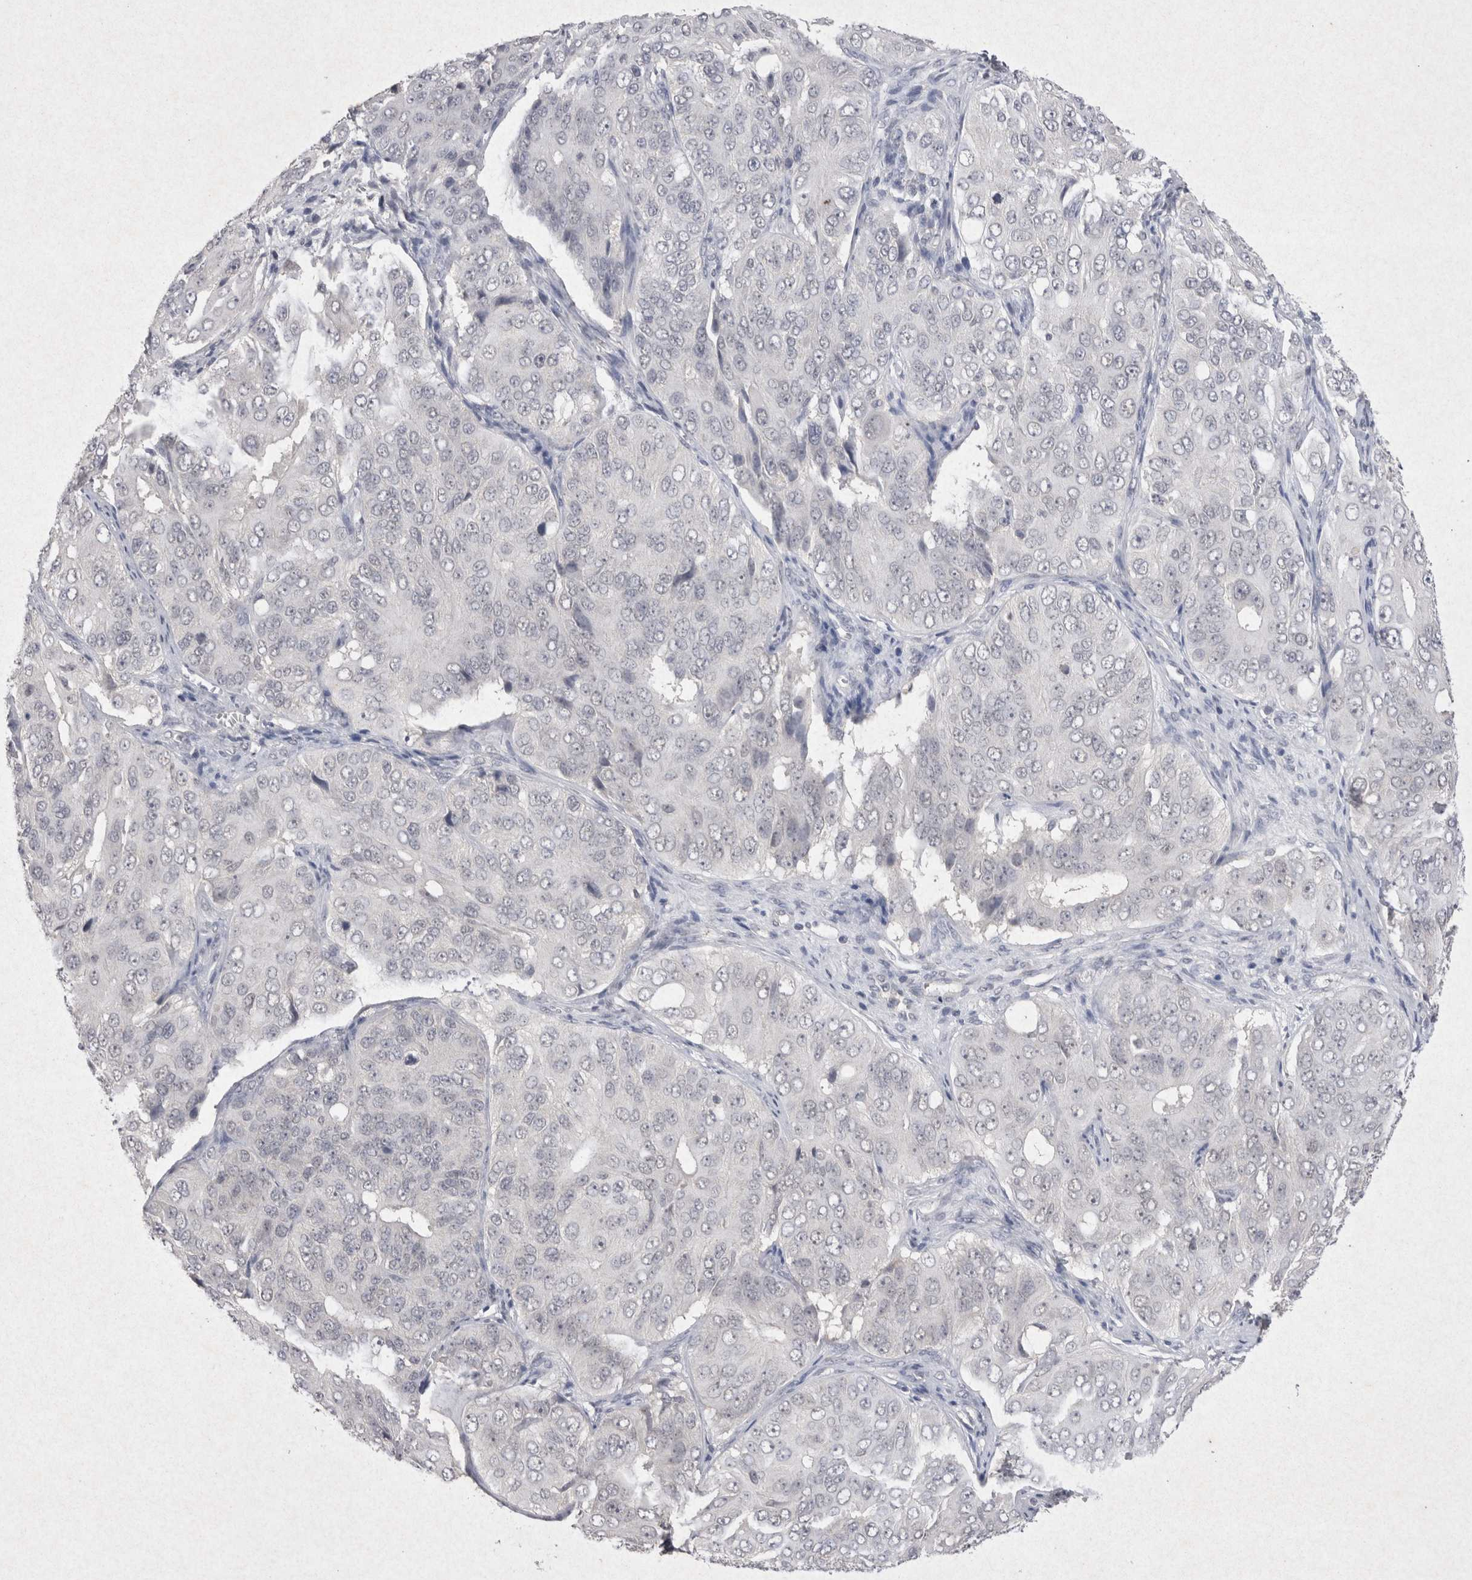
{"staining": {"intensity": "negative", "quantity": "none", "location": "none"}, "tissue": "ovarian cancer", "cell_type": "Tumor cells", "image_type": "cancer", "snomed": [{"axis": "morphology", "description": "Carcinoma, endometroid"}, {"axis": "topography", "description": "Ovary"}], "caption": "This is an immunohistochemistry histopathology image of human ovarian endometroid carcinoma. There is no staining in tumor cells.", "gene": "LYVE1", "patient": {"sex": "female", "age": 51}}